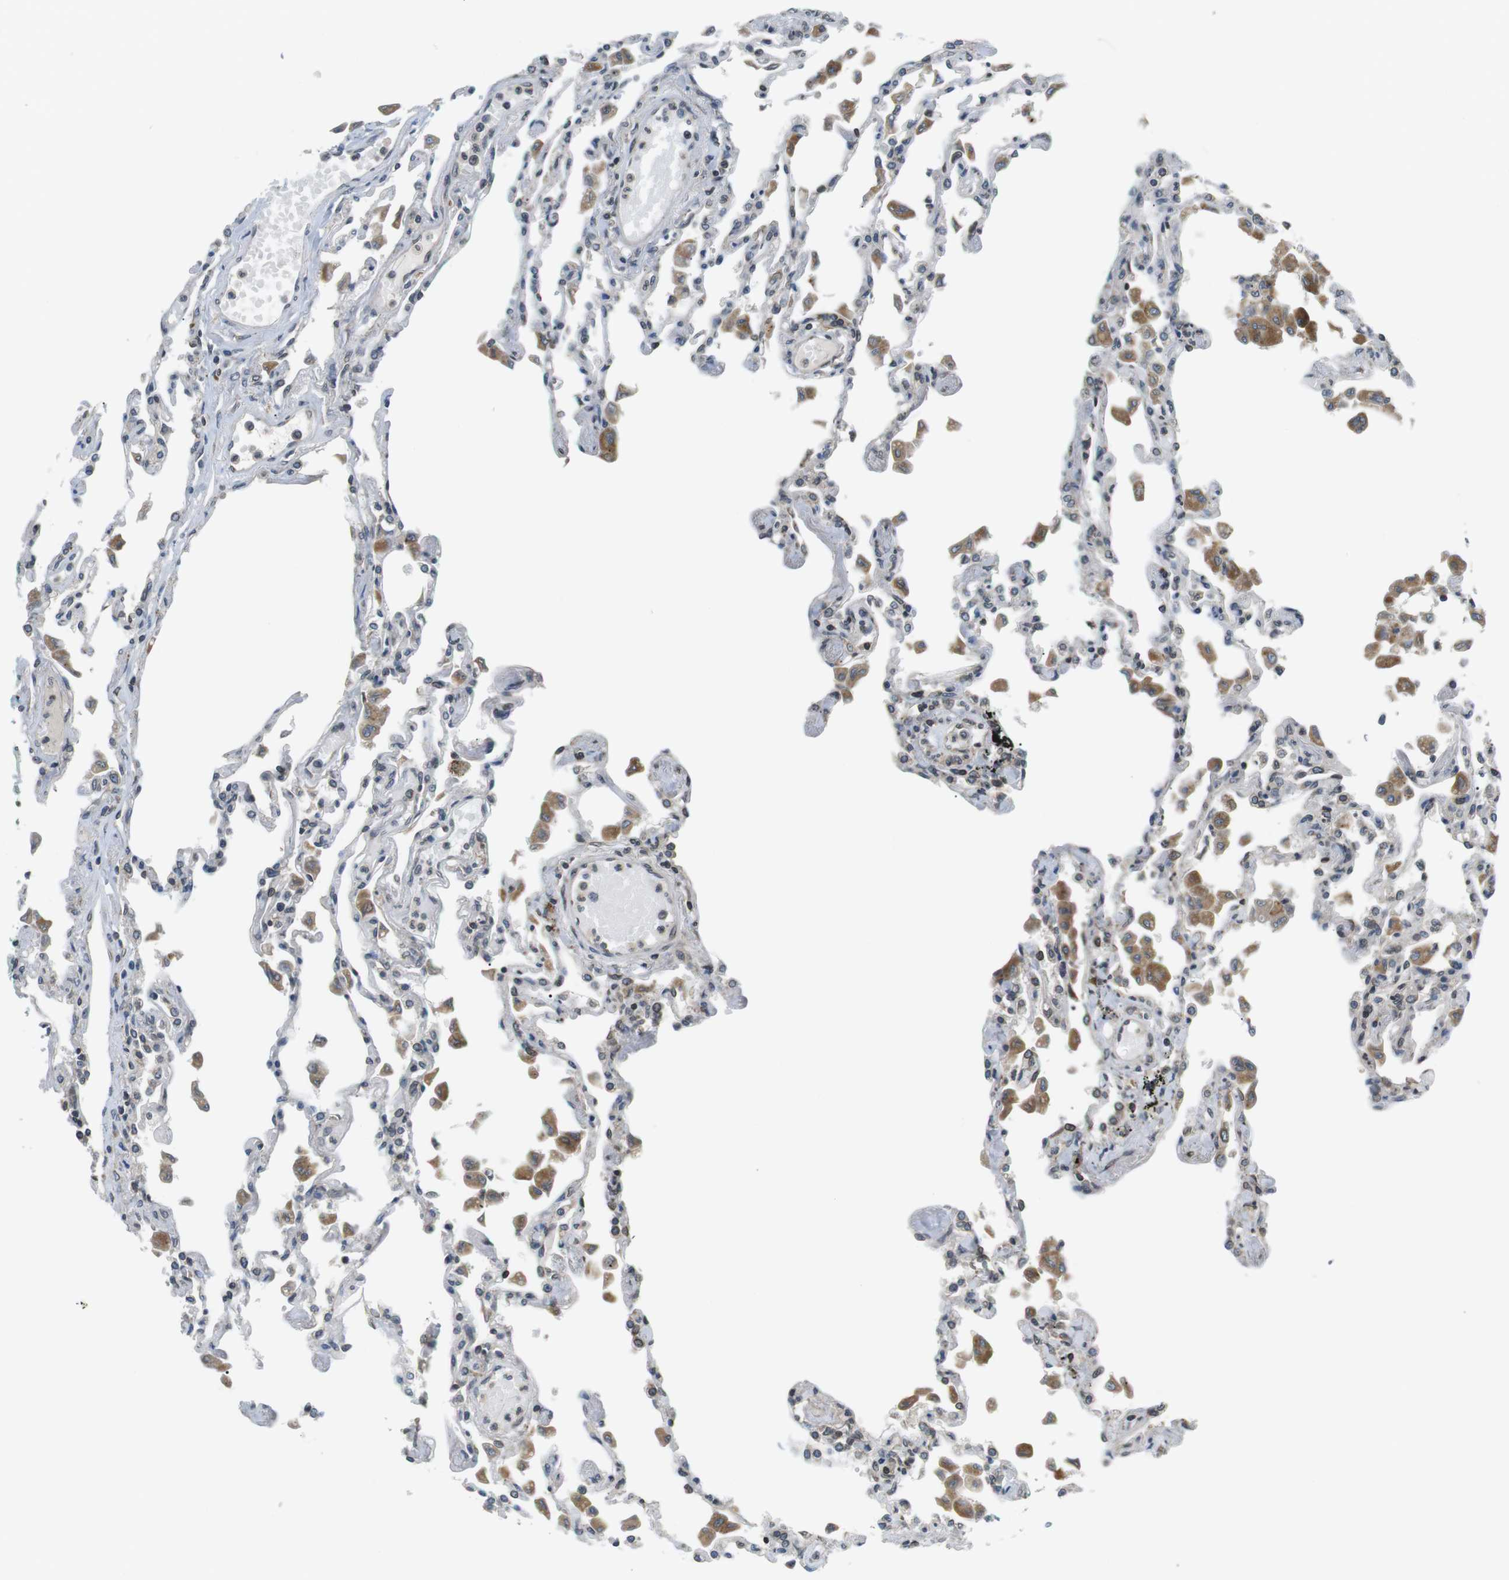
{"staining": {"intensity": "weak", "quantity": "<25%", "location": "cytoplasmic/membranous,nuclear"}, "tissue": "lung", "cell_type": "Alveolar cells", "image_type": "normal", "snomed": [{"axis": "morphology", "description": "Normal tissue, NOS"}, {"axis": "topography", "description": "Bronchus"}, {"axis": "topography", "description": "Lung"}], "caption": "The image shows no staining of alveolar cells in normal lung. The staining is performed using DAB brown chromogen with nuclei counter-stained in using hematoxylin.", "gene": "TMX4", "patient": {"sex": "female", "age": 49}}